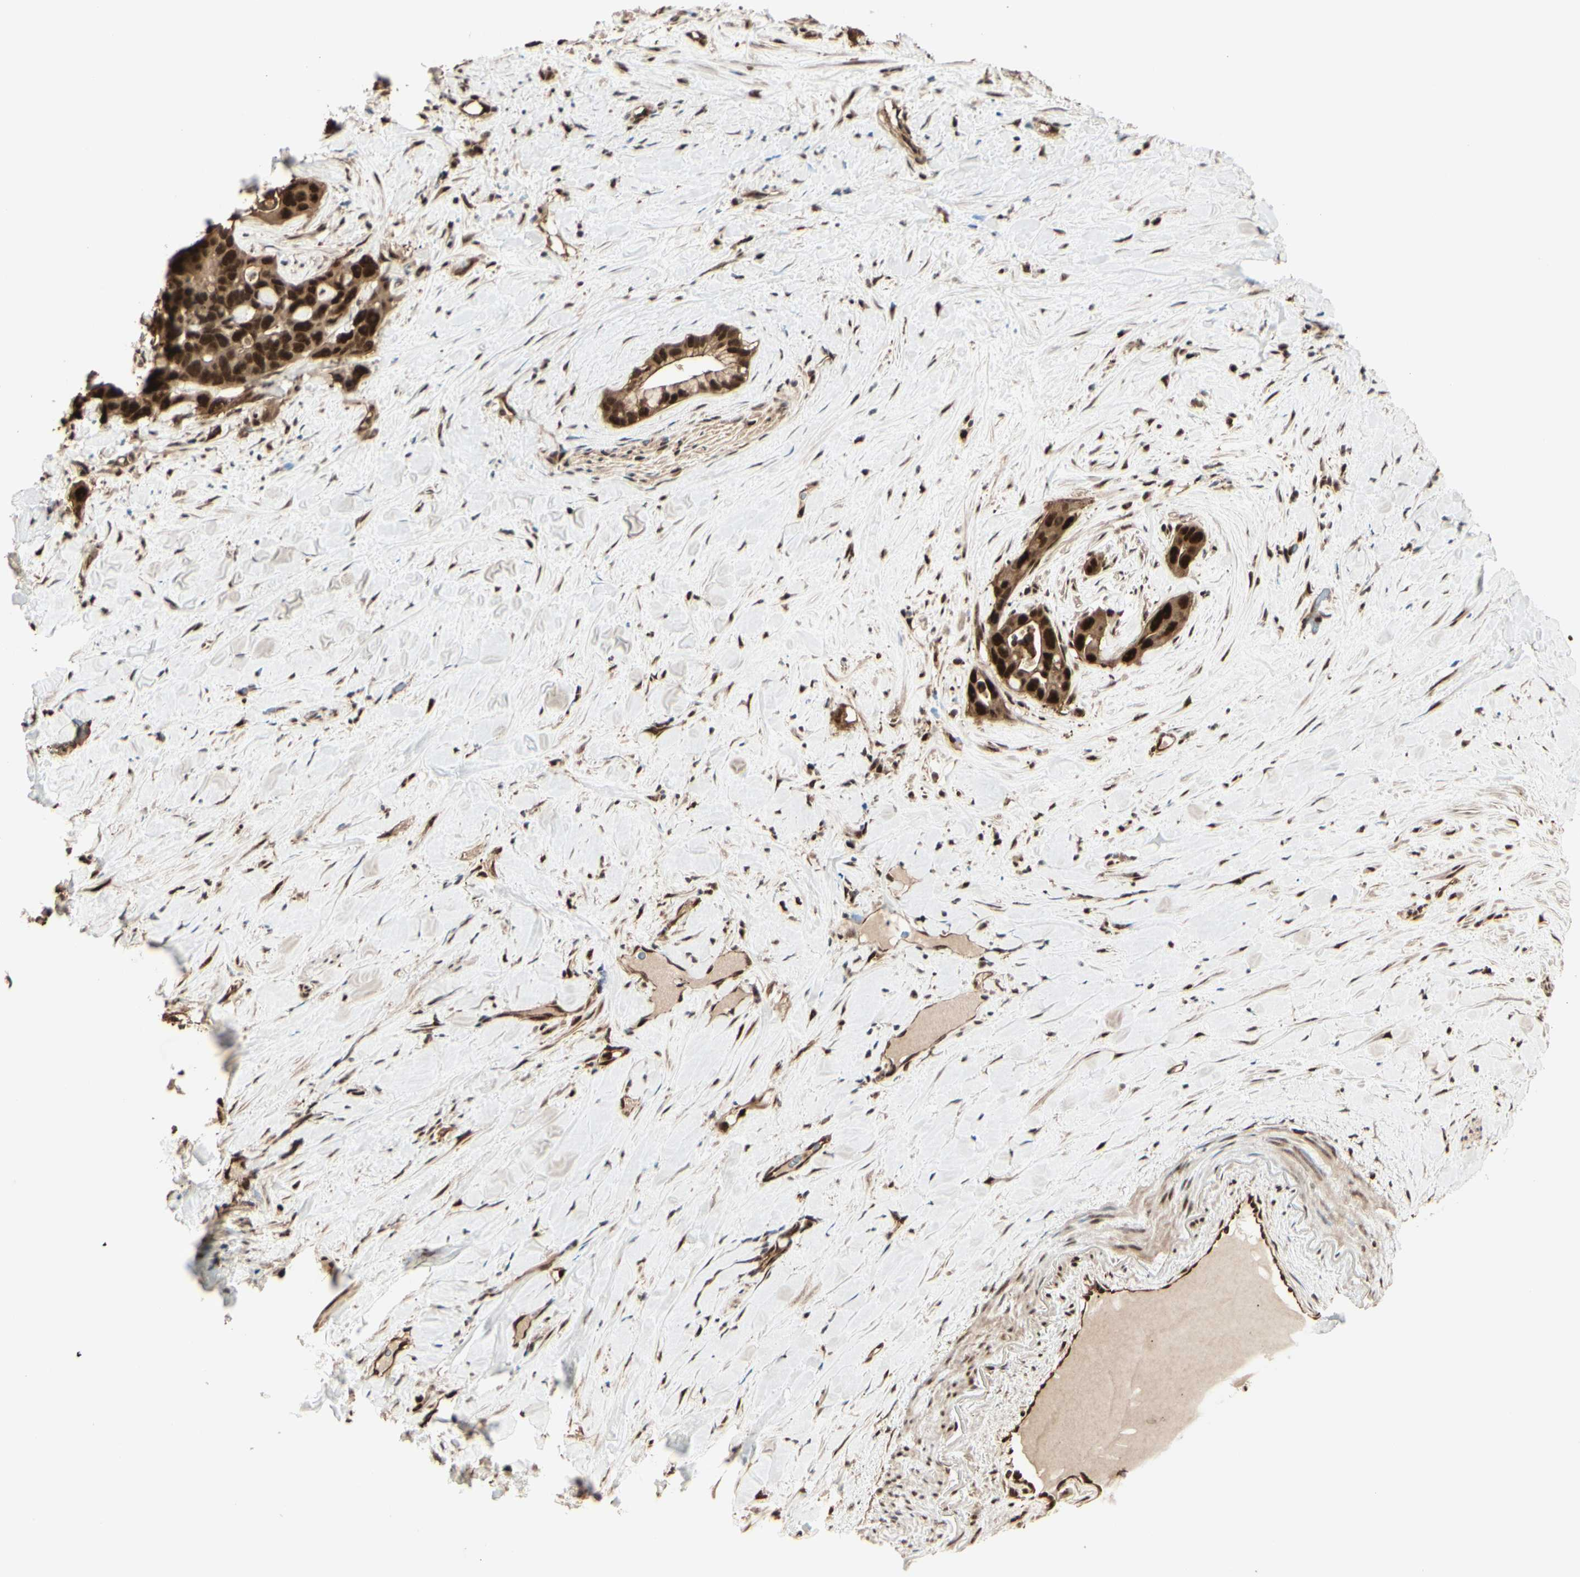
{"staining": {"intensity": "strong", "quantity": ">75%", "location": "cytoplasmic/membranous,nuclear"}, "tissue": "liver cancer", "cell_type": "Tumor cells", "image_type": "cancer", "snomed": [{"axis": "morphology", "description": "Cholangiocarcinoma"}, {"axis": "topography", "description": "Liver"}], "caption": "High-magnification brightfield microscopy of liver cancer stained with DAB (brown) and counterstained with hematoxylin (blue). tumor cells exhibit strong cytoplasmic/membranous and nuclear staining is identified in approximately>75% of cells. (DAB = brown stain, brightfield microscopy at high magnification).", "gene": "HSF1", "patient": {"sex": "female", "age": 65}}